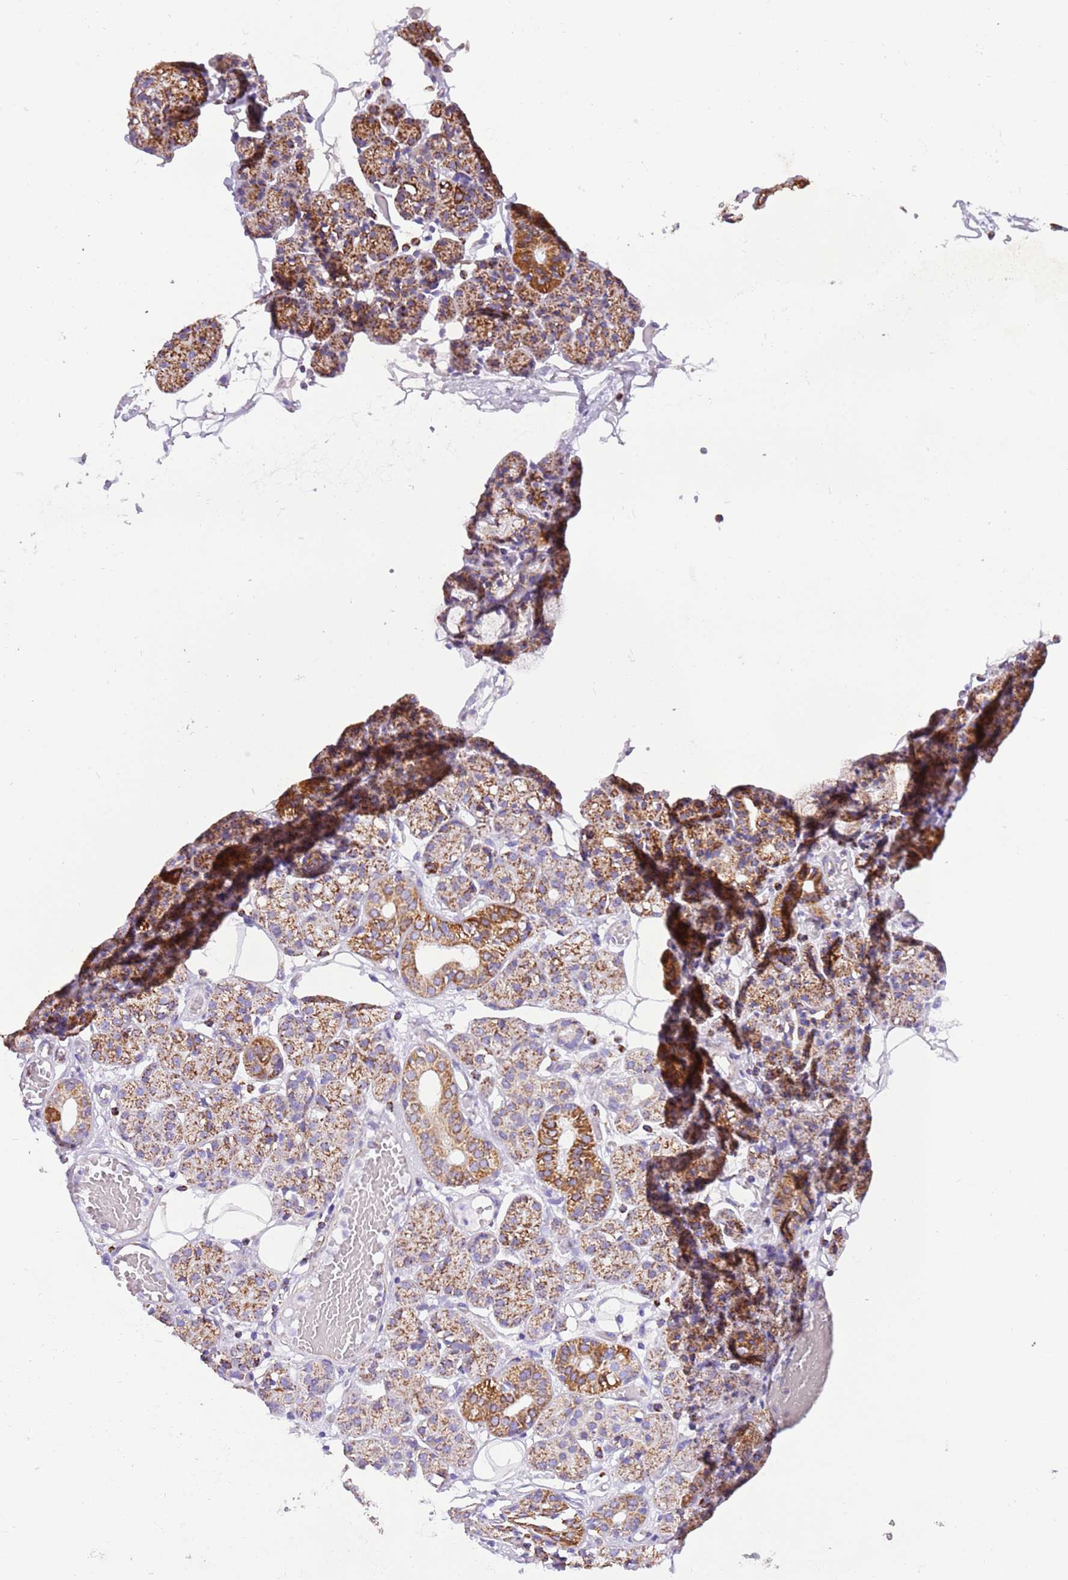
{"staining": {"intensity": "strong", "quantity": ">75%", "location": "cytoplasmic/membranous"}, "tissue": "salivary gland", "cell_type": "Glandular cells", "image_type": "normal", "snomed": [{"axis": "morphology", "description": "Normal tissue, NOS"}, {"axis": "topography", "description": "Salivary gland"}], "caption": "IHC (DAB) staining of benign salivary gland exhibits strong cytoplasmic/membranous protein staining in approximately >75% of glandular cells.", "gene": "SUCLG2", "patient": {"sex": "male", "age": 63}}